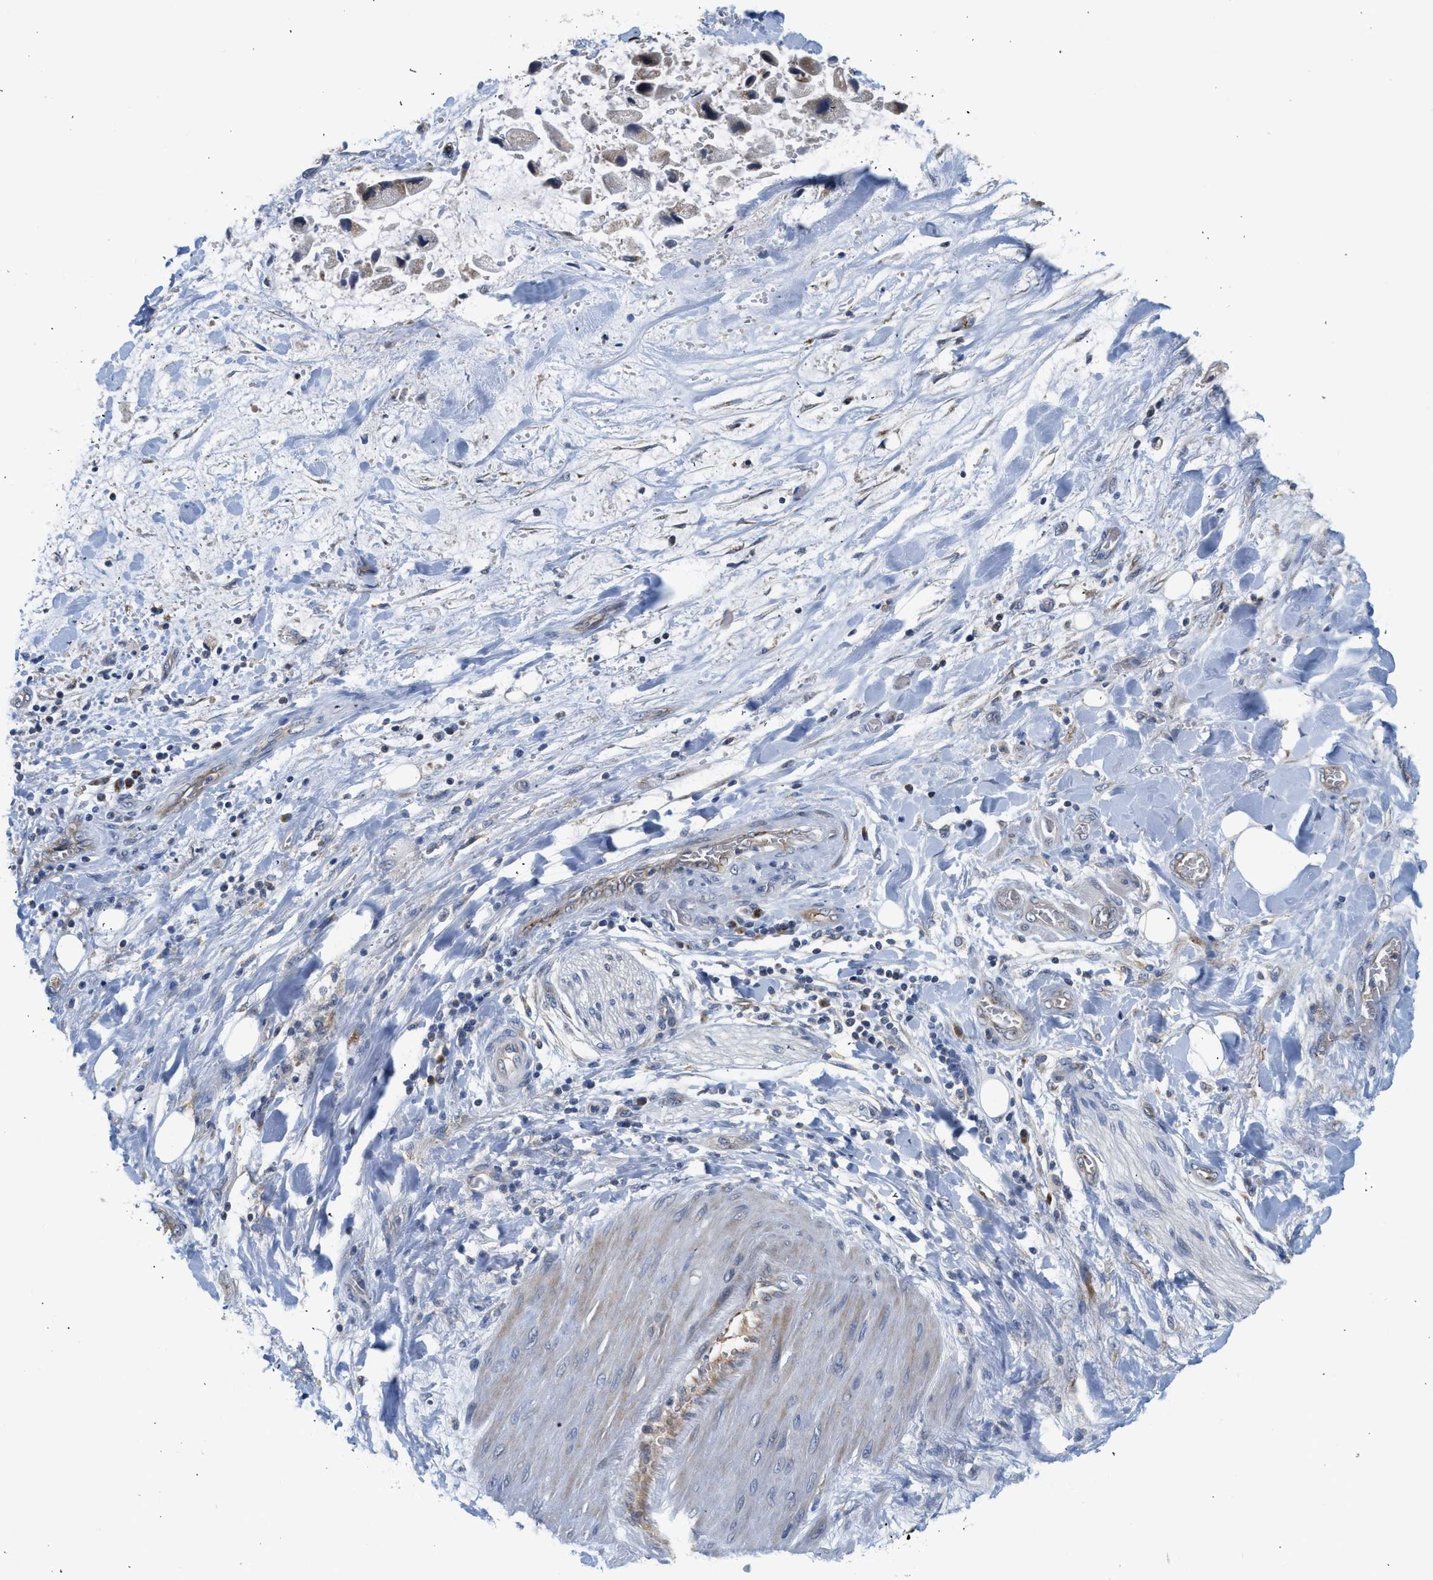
{"staining": {"intensity": "negative", "quantity": "none", "location": "none"}, "tissue": "adipose tissue", "cell_type": "Adipocytes", "image_type": "normal", "snomed": [{"axis": "morphology", "description": "Normal tissue, NOS"}, {"axis": "morphology", "description": "Cholangiocarcinoma"}, {"axis": "topography", "description": "Liver"}, {"axis": "topography", "description": "Peripheral nerve tissue"}], "caption": "IHC image of unremarkable human adipose tissue stained for a protein (brown), which shows no staining in adipocytes.", "gene": "PIM1", "patient": {"sex": "male", "age": 50}}